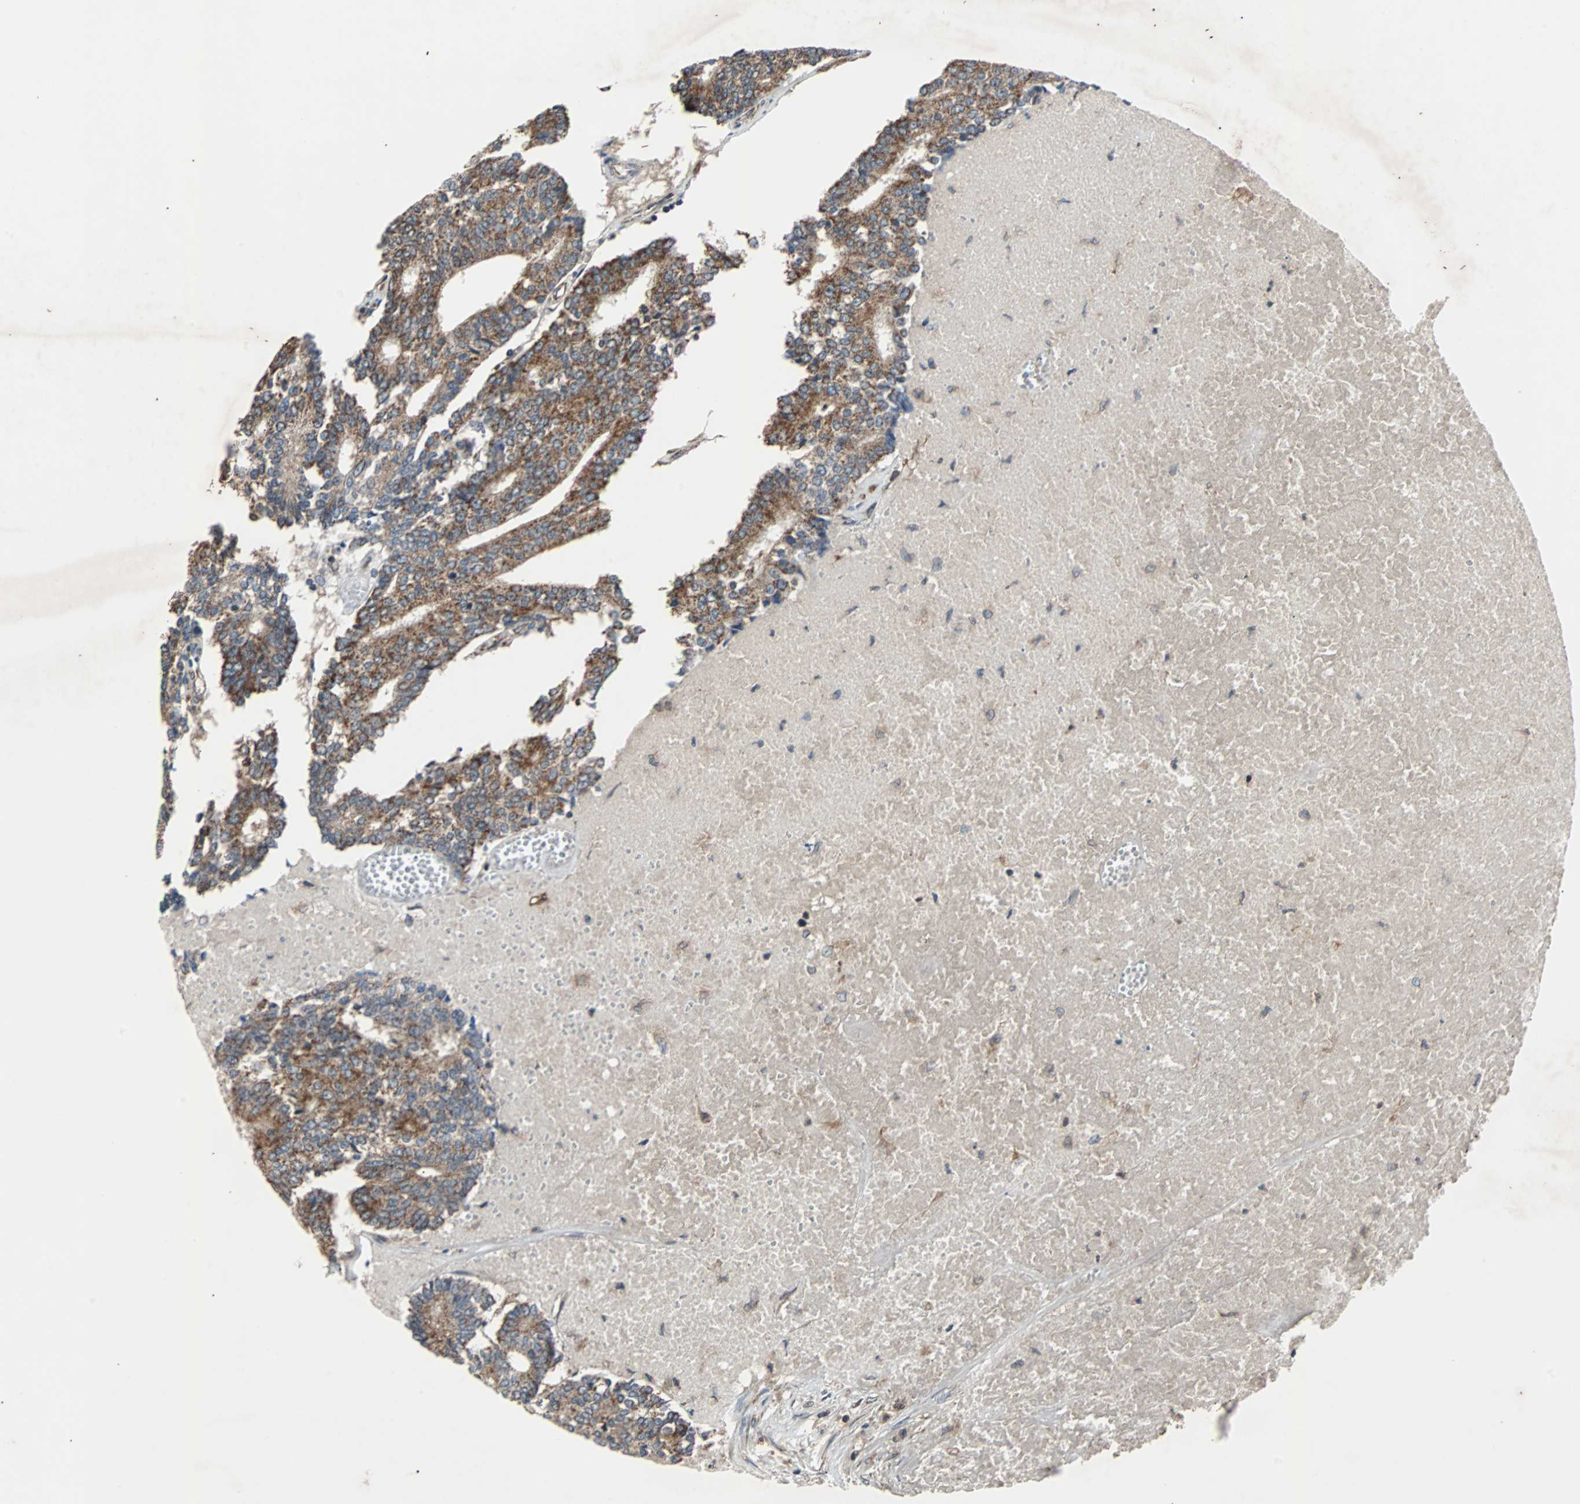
{"staining": {"intensity": "moderate", "quantity": ">75%", "location": "cytoplasmic/membranous"}, "tissue": "prostate cancer", "cell_type": "Tumor cells", "image_type": "cancer", "snomed": [{"axis": "morphology", "description": "Adenocarcinoma, High grade"}, {"axis": "topography", "description": "Prostate"}], "caption": "Immunohistochemical staining of human prostate cancer reveals medium levels of moderate cytoplasmic/membranous staining in approximately >75% of tumor cells. (DAB (3,3'-diaminobenzidine) IHC with brightfield microscopy, high magnification).", "gene": "ACTR3", "patient": {"sex": "male", "age": 55}}